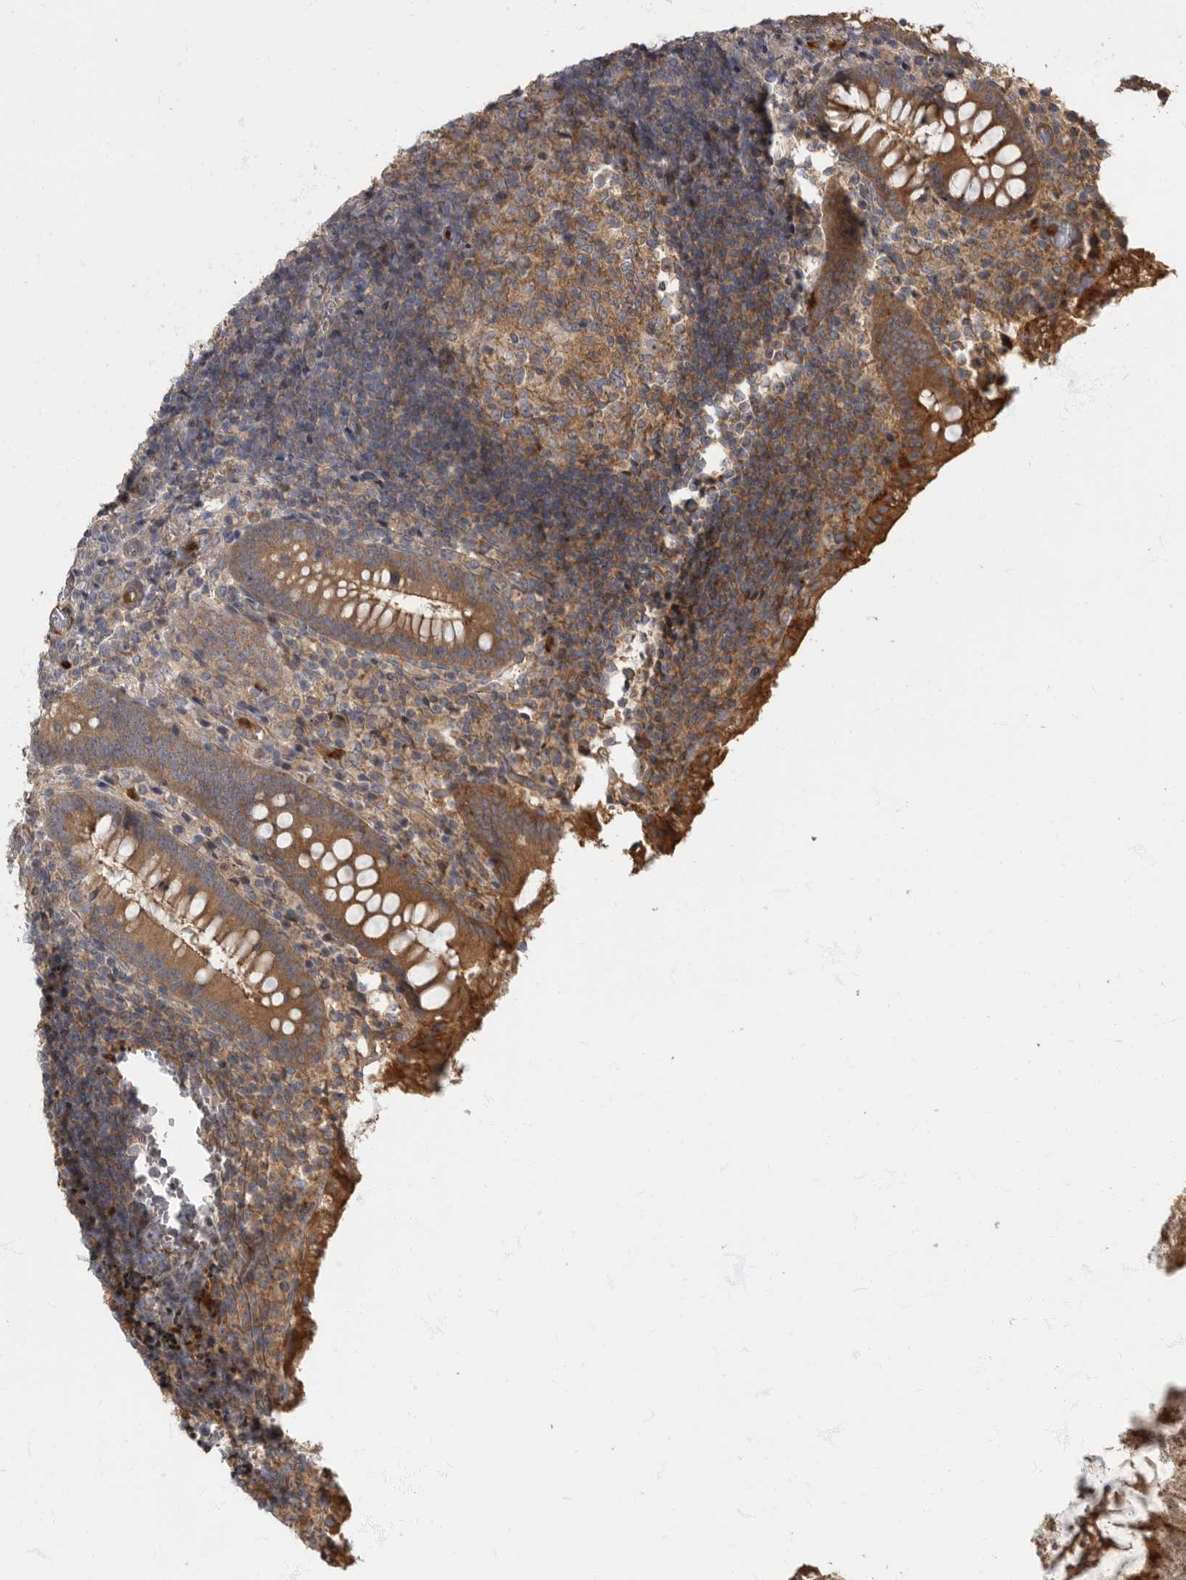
{"staining": {"intensity": "moderate", "quantity": "25%-75%", "location": "cytoplasmic/membranous"}, "tissue": "appendix", "cell_type": "Glandular cells", "image_type": "normal", "snomed": [{"axis": "morphology", "description": "Normal tissue, NOS"}, {"axis": "topography", "description": "Appendix"}], "caption": "This histopathology image reveals IHC staining of normal human appendix, with medium moderate cytoplasmic/membranous positivity in about 25%-75% of glandular cells.", "gene": "DAAM1", "patient": {"sex": "female", "age": 17}}